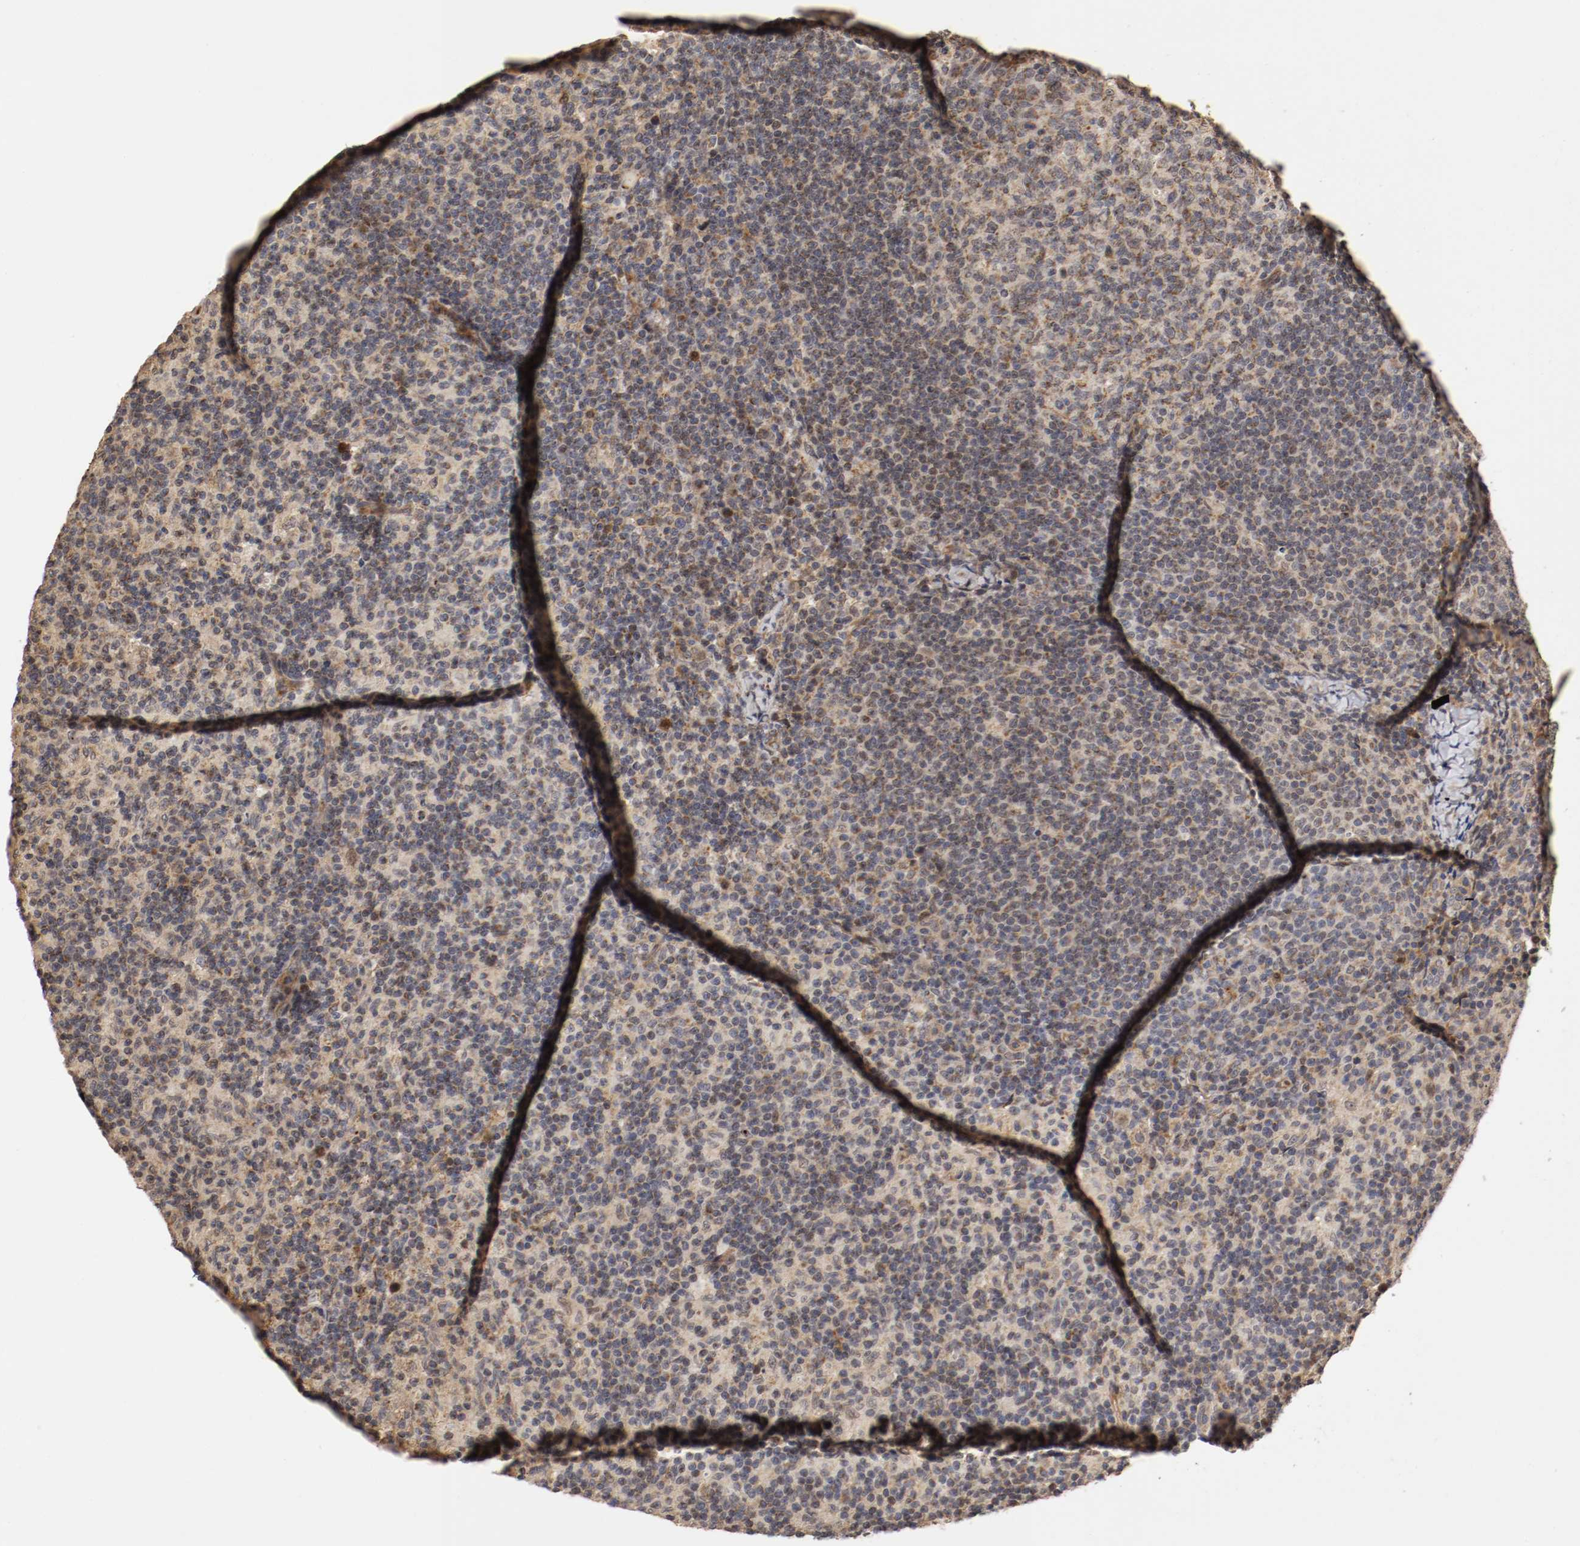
{"staining": {"intensity": "weak", "quantity": "<25%", "location": "cytoplasmic/membranous"}, "tissue": "lymph node", "cell_type": "Germinal center cells", "image_type": "normal", "snomed": [{"axis": "morphology", "description": "Normal tissue, NOS"}, {"axis": "morphology", "description": "Inflammation, NOS"}, {"axis": "topography", "description": "Lymph node"}], "caption": "Immunohistochemistry (IHC) micrograph of normal lymph node stained for a protein (brown), which displays no positivity in germinal center cells. Brightfield microscopy of immunohistochemistry stained with DAB (brown) and hematoxylin (blue), captured at high magnification.", "gene": "TNFRSF1B", "patient": {"sex": "male", "age": 55}}